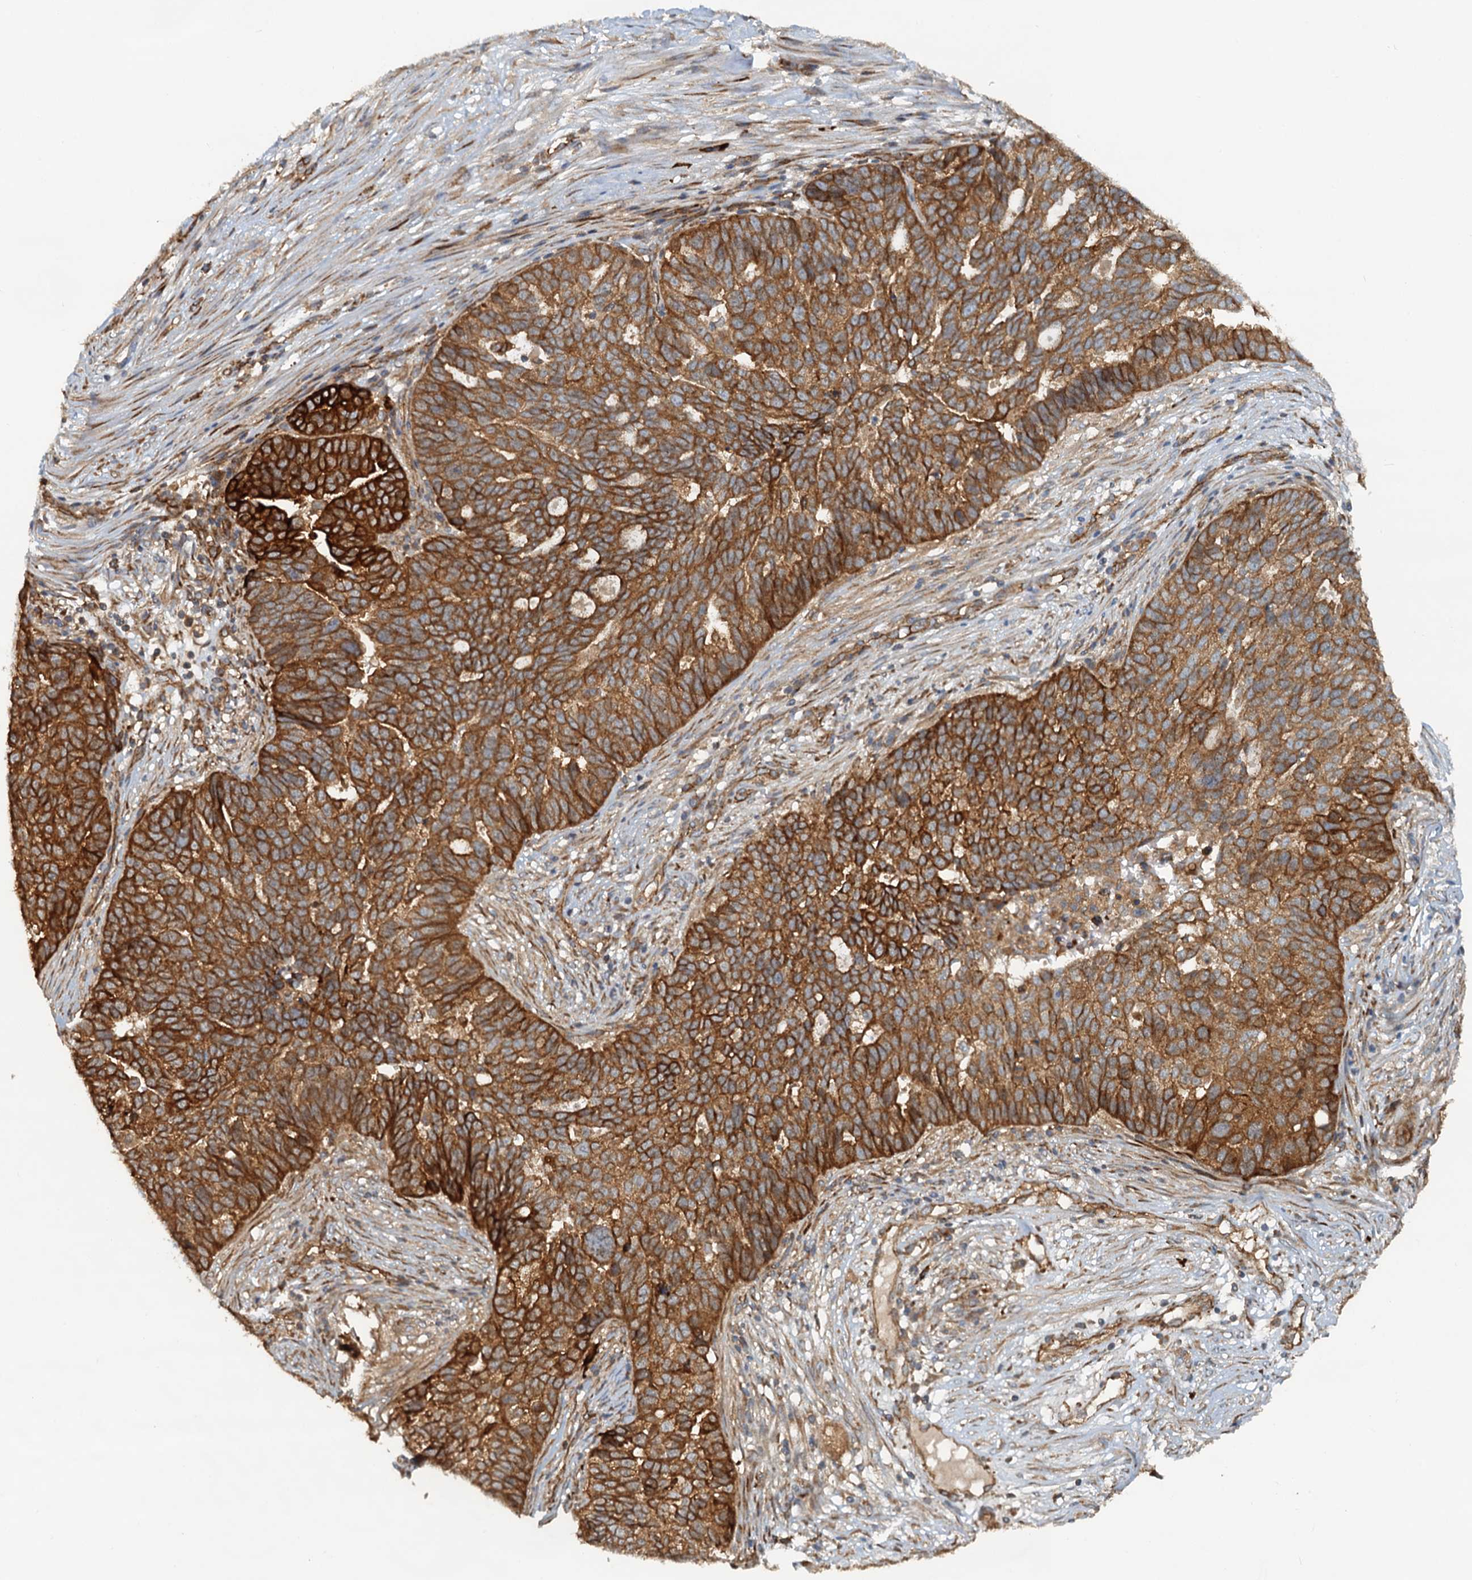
{"staining": {"intensity": "strong", "quantity": ">75%", "location": "cytoplasmic/membranous"}, "tissue": "ovarian cancer", "cell_type": "Tumor cells", "image_type": "cancer", "snomed": [{"axis": "morphology", "description": "Cystadenocarcinoma, serous, NOS"}, {"axis": "topography", "description": "Ovary"}], "caption": "Serous cystadenocarcinoma (ovarian) was stained to show a protein in brown. There is high levels of strong cytoplasmic/membranous positivity in about >75% of tumor cells.", "gene": "NIPAL3", "patient": {"sex": "female", "age": 59}}